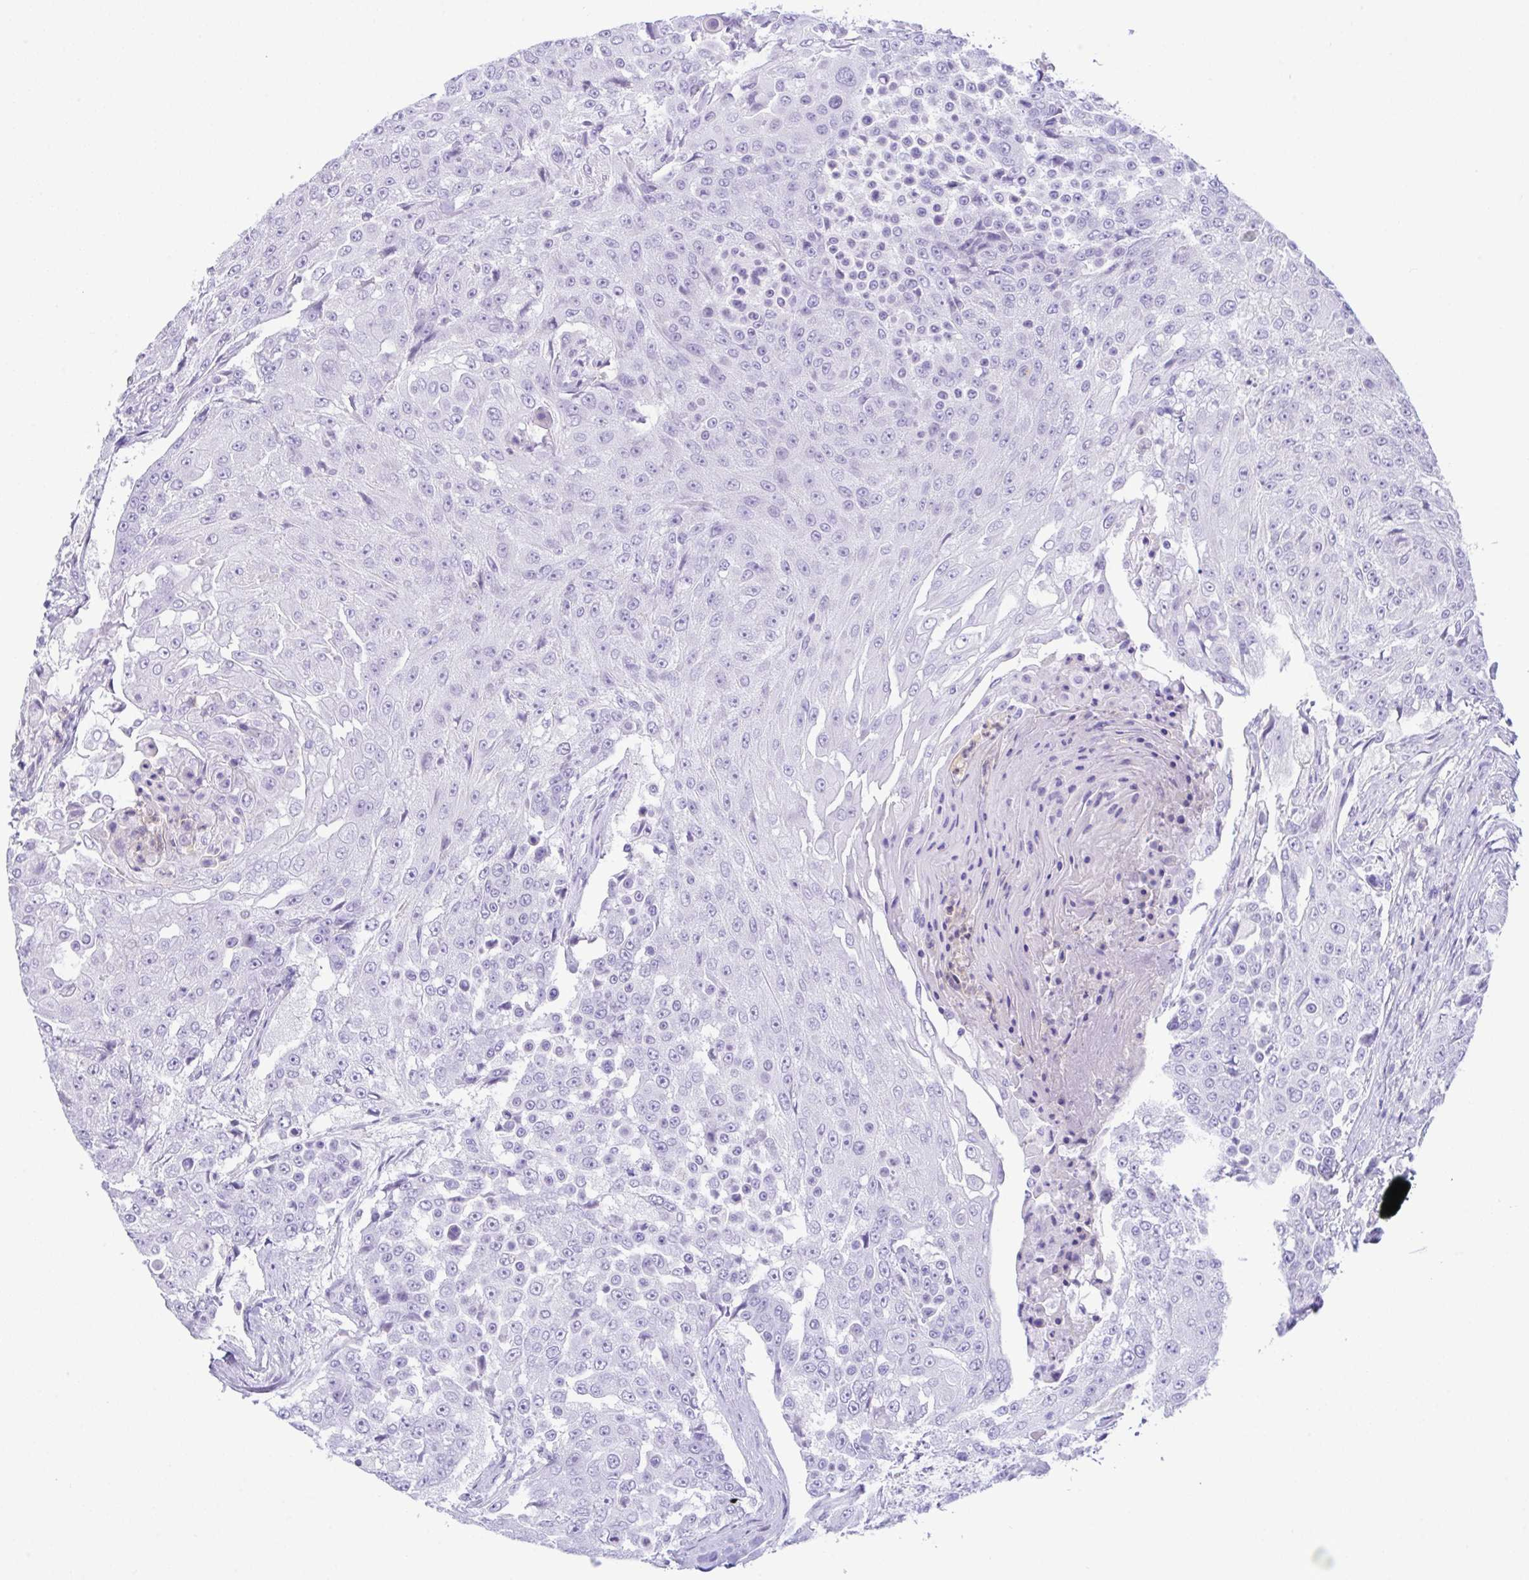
{"staining": {"intensity": "negative", "quantity": "none", "location": "none"}, "tissue": "urothelial cancer", "cell_type": "Tumor cells", "image_type": "cancer", "snomed": [{"axis": "morphology", "description": "Urothelial carcinoma, High grade"}, {"axis": "topography", "description": "Urinary bladder"}], "caption": "DAB immunohistochemical staining of human urothelial carcinoma (high-grade) exhibits no significant positivity in tumor cells.", "gene": "NCF1", "patient": {"sex": "female", "age": 63}}